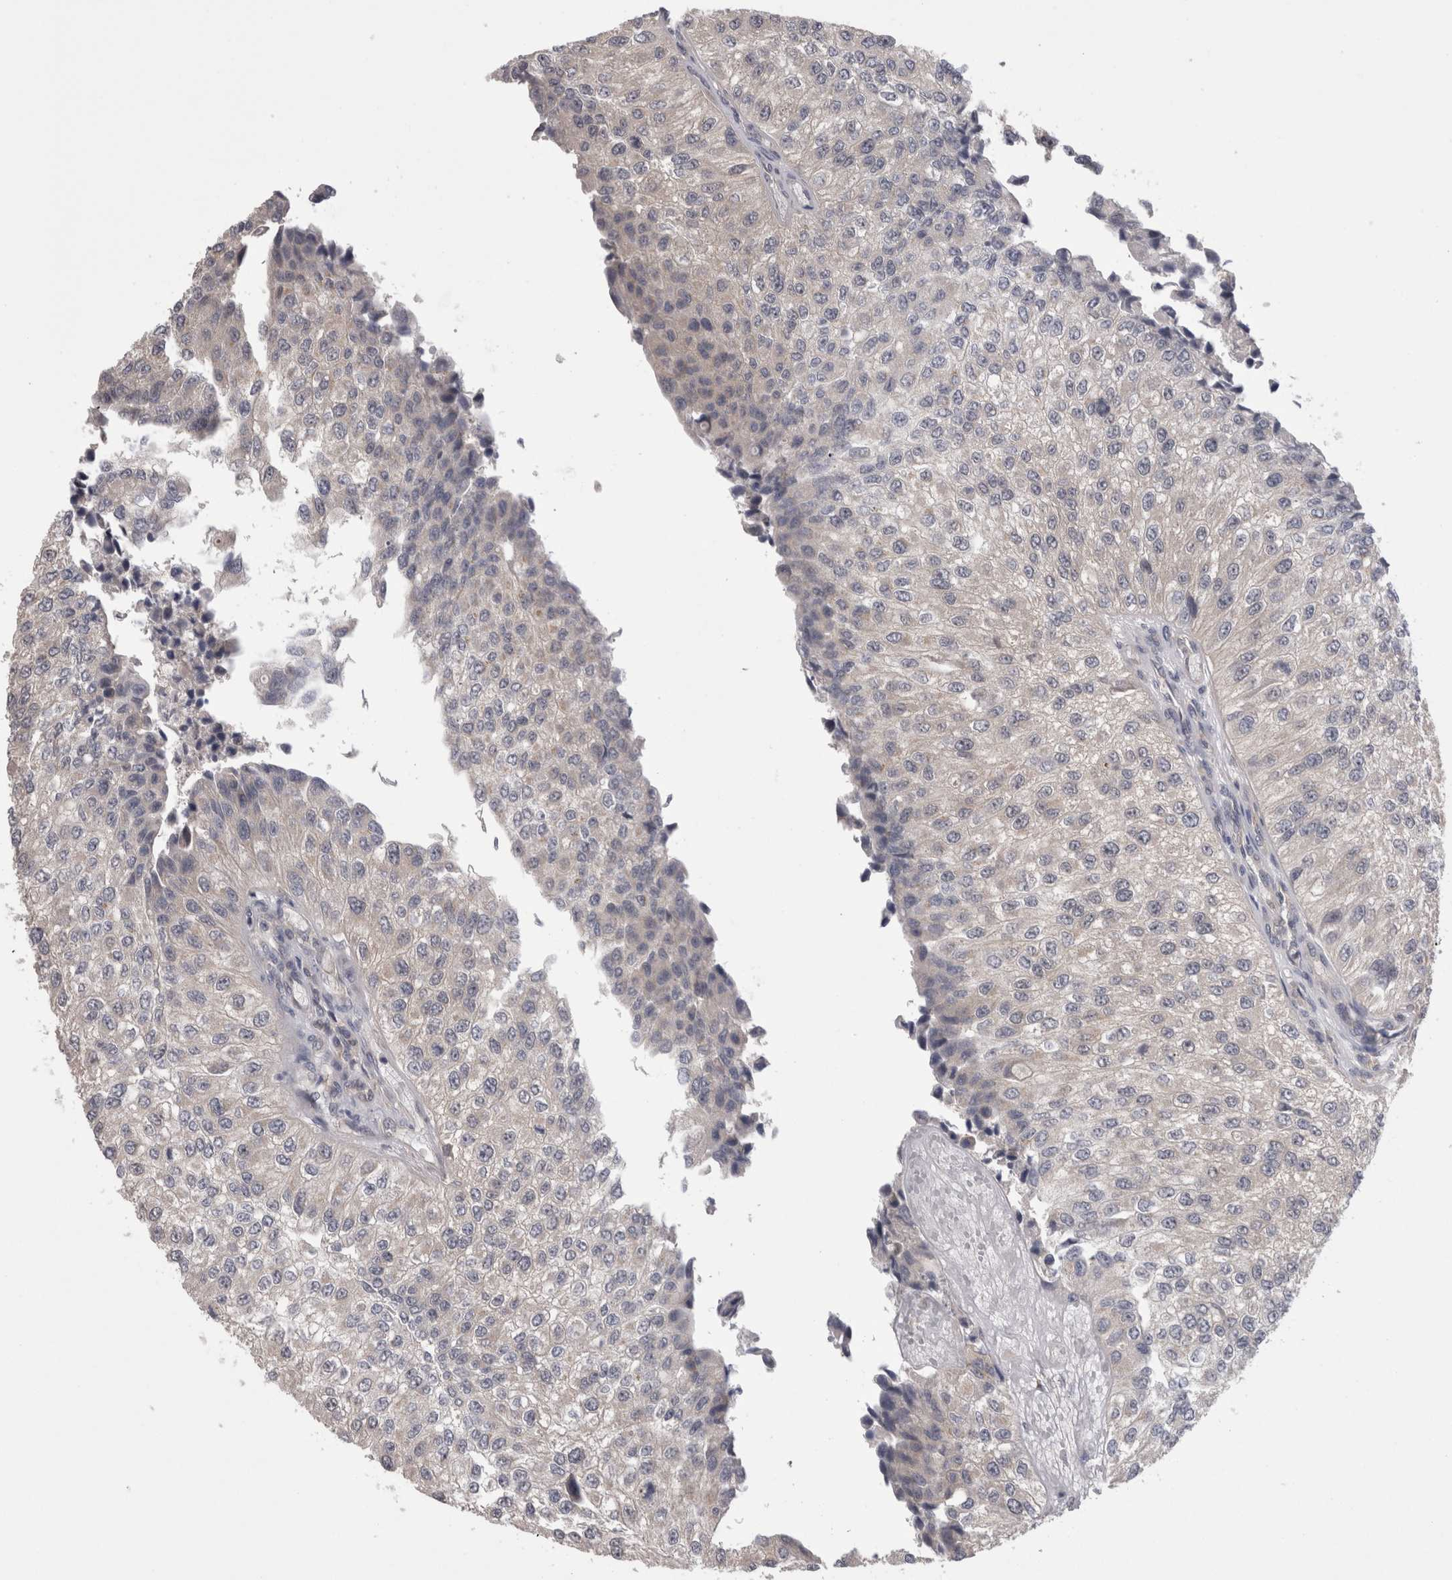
{"staining": {"intensity": "negative", "quantity": "none", "location": "none"}, "tissue": "urothelial cancer", "cell_type": "Tumor cells", "image_type": "cancer", "snomed": [{"axis": "morphology", "description": "Urothelial carcinoma, High grade"}, {"axis": "topography", "description": "Kidney"}, {"axis": "topography", "description": "Urinary bladder"}], "caption": "Photomicrograph shows no significant protein staining in tumor cells of urothelial cancer.", "gene": "DCTN6", "patient": {"sex": "male", "age": 77}}